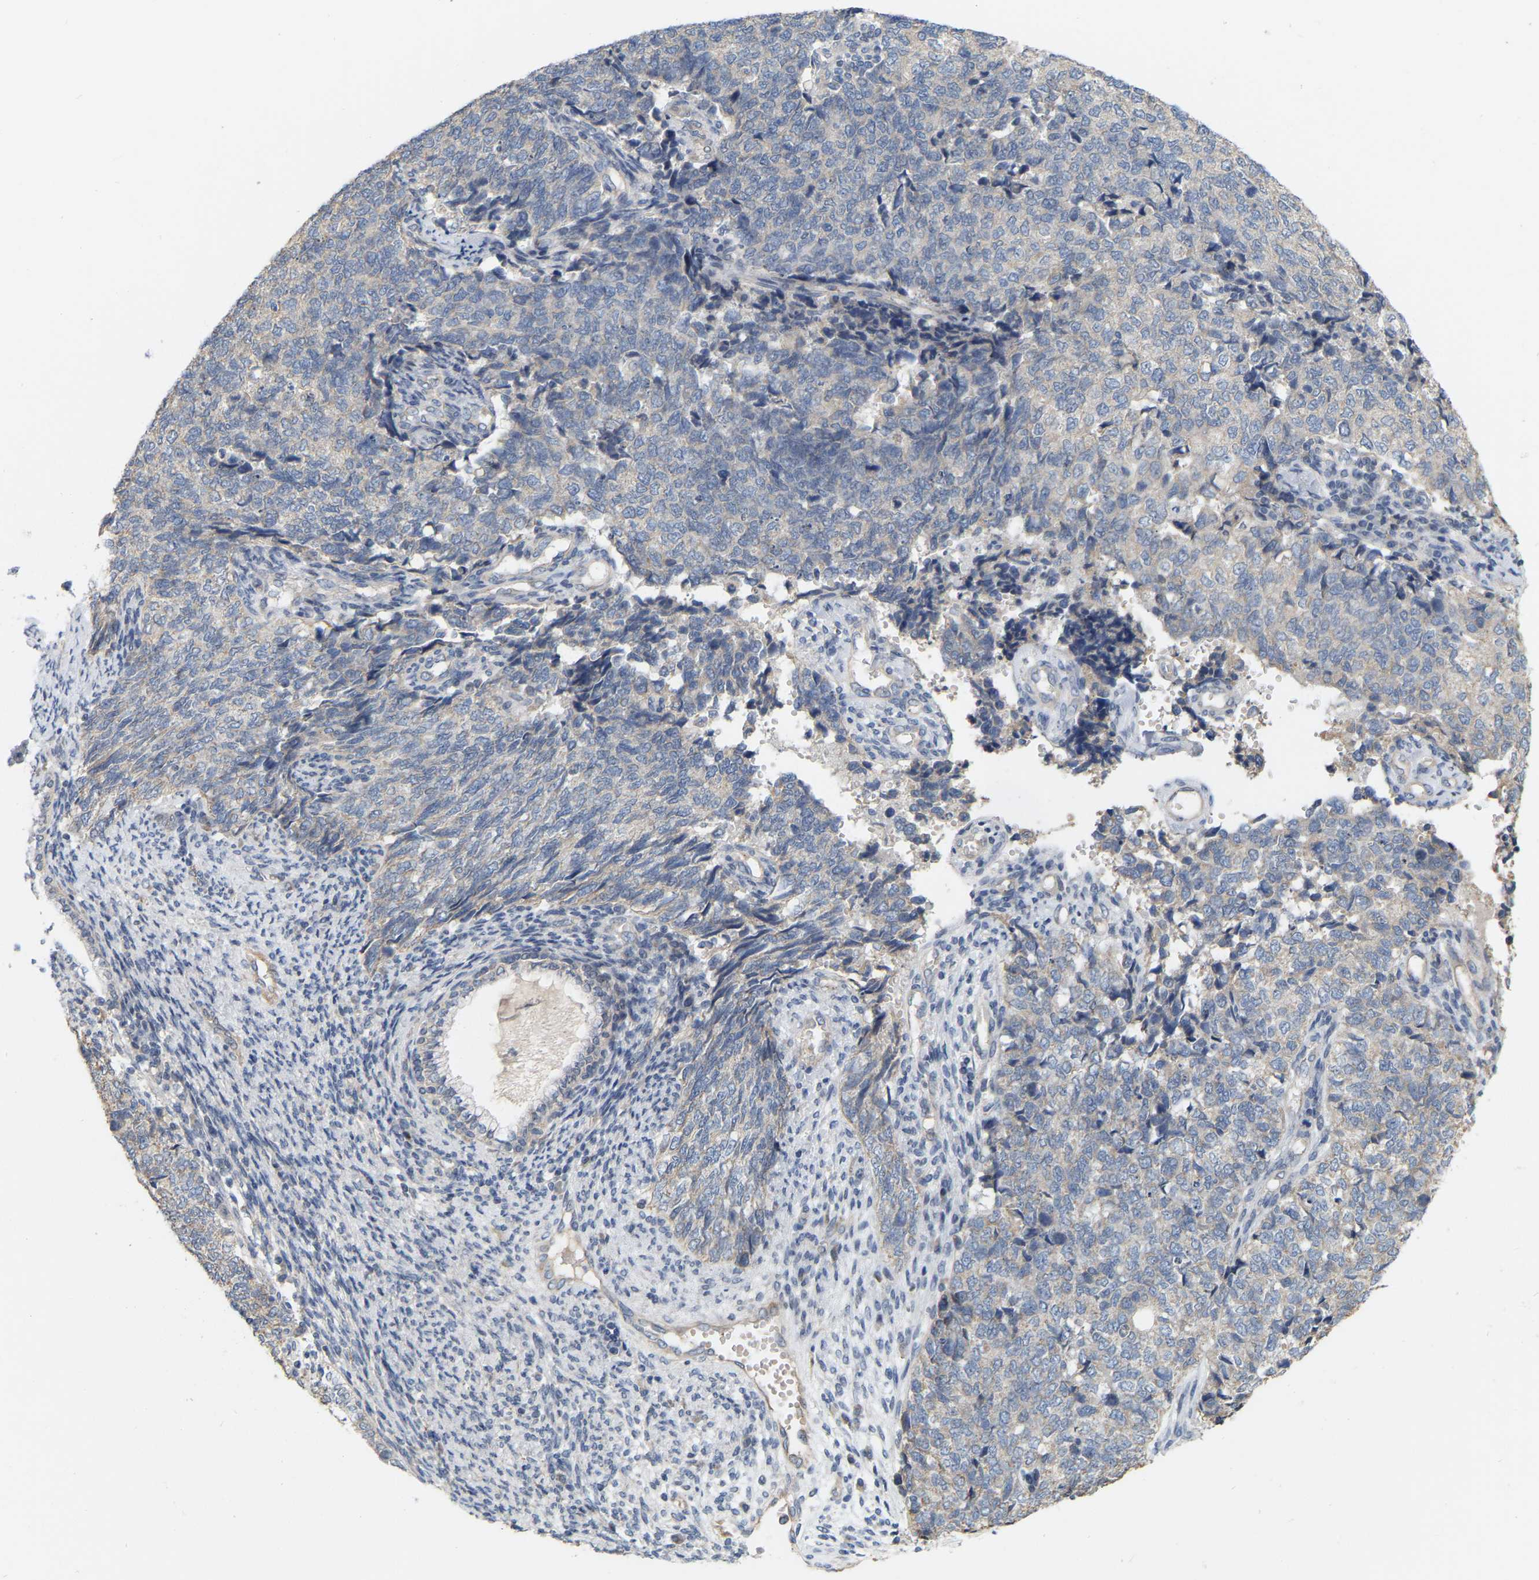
{"staining": {"intensity": "weak", "quantity": "<25%", "location": "cytoplasmic/membranous"}, "tissue": "cervical cancer", "cell_type": "Tumor cells", "image_type": "cancer", "snomed": [{"axis": "morphology", "description": "Squamous cell carcinoma, NOS"}, {"axis": "topography", "description": "Cervix"}], "caption": "Squamous cell carcinoma (cervical) stained for a protein using immunohistochemistry displays no positivity tumor cells.", "gene": "SSH1", "patient": {"sex": "female", "age": 63}}